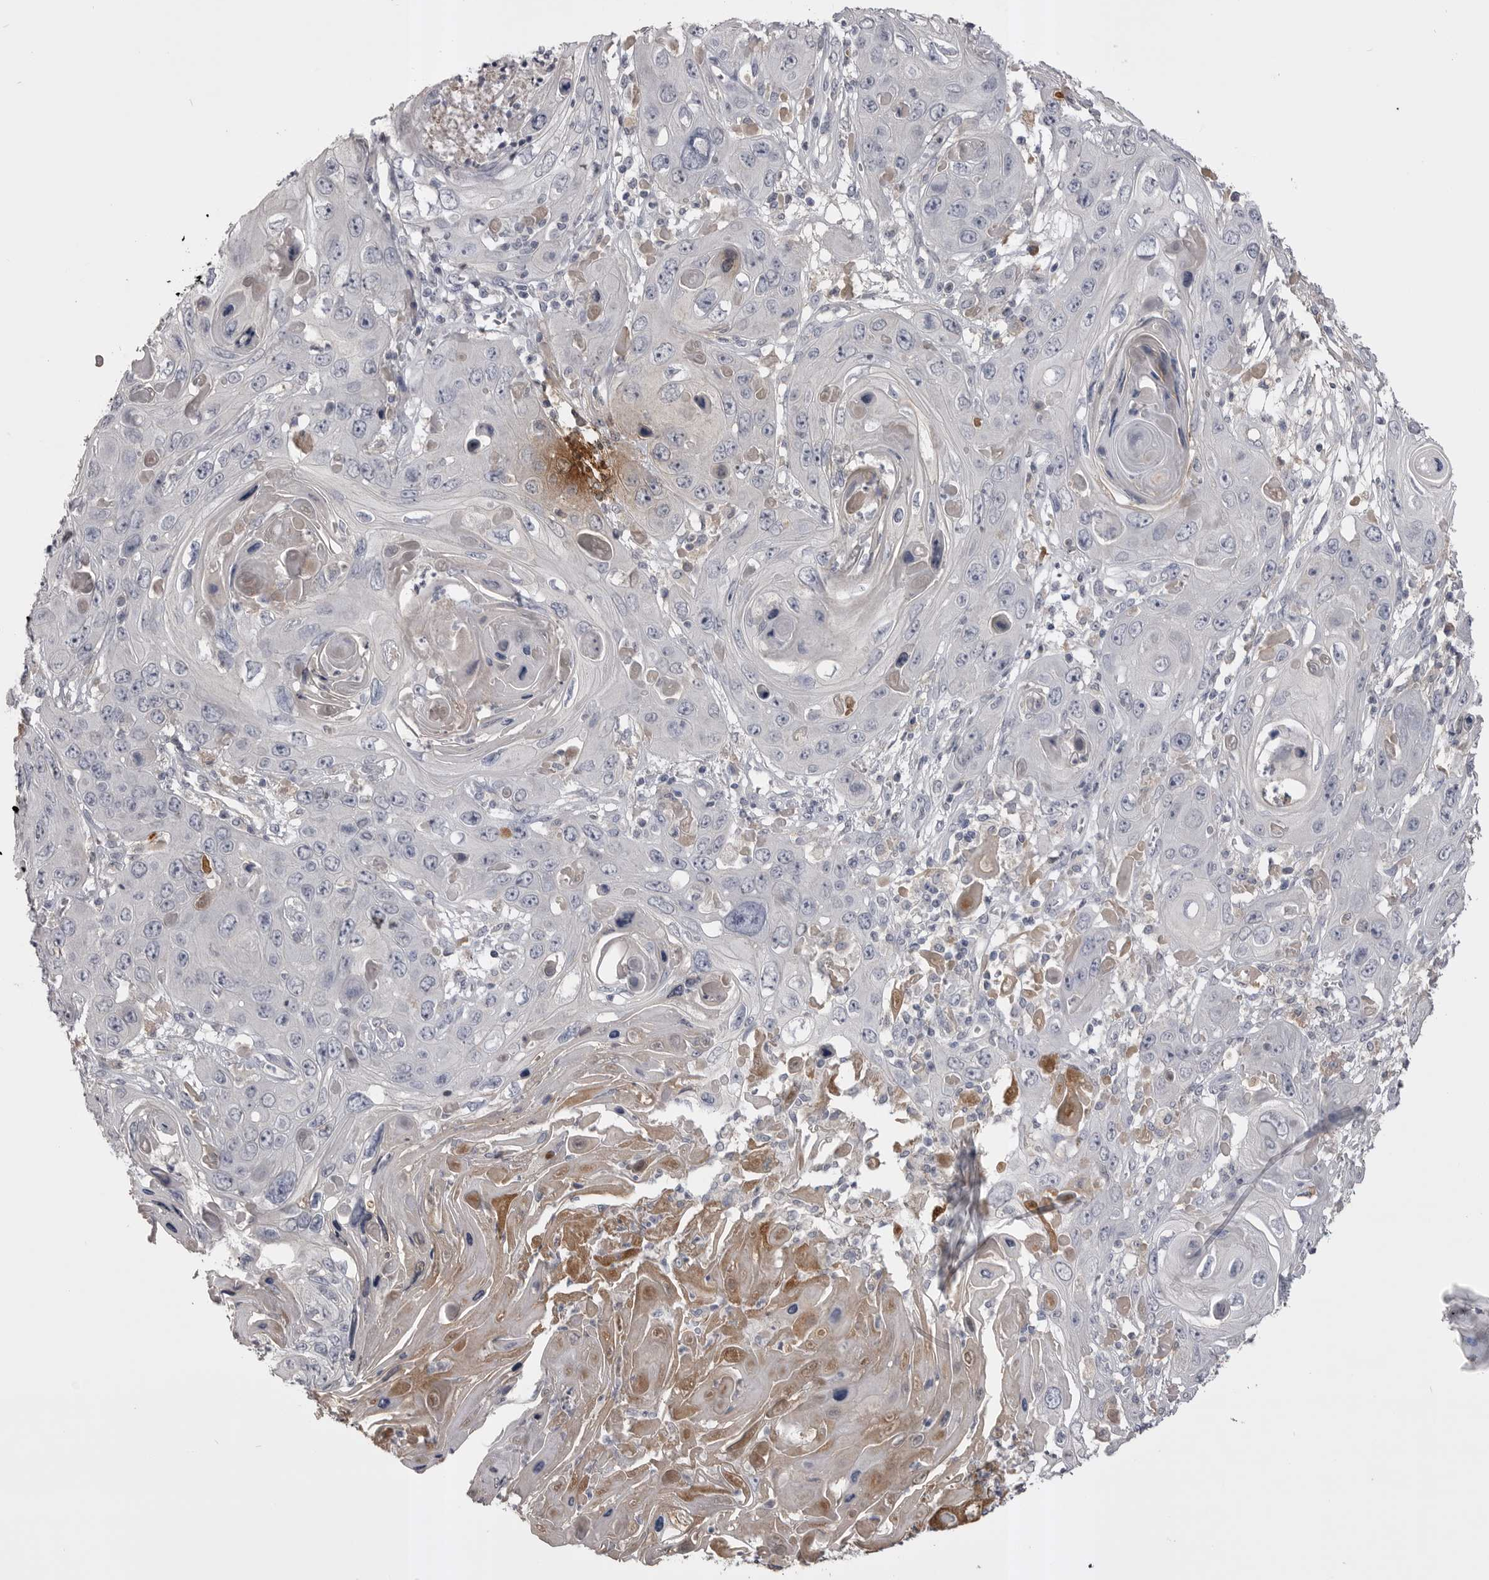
{"staining": {"intensity": "negative", "quantity": "none", "location": "none"}, "tissue": "skin cancer", "cell_type": "Tumor cells", "image_type": "cancer", "snomed": [{"axis": "morphology", "description": "Squamous cell carcinoma, NOS"}, {"axis": "topography", "description": "Skin"}], "caption": "A photomicrograph of skin cancer (squamous cell carcinoma) stained for a protein displays no brown staining in tumor cells.", "gene": "AHSG", "patient": {"sex": "male", "age": 55}}